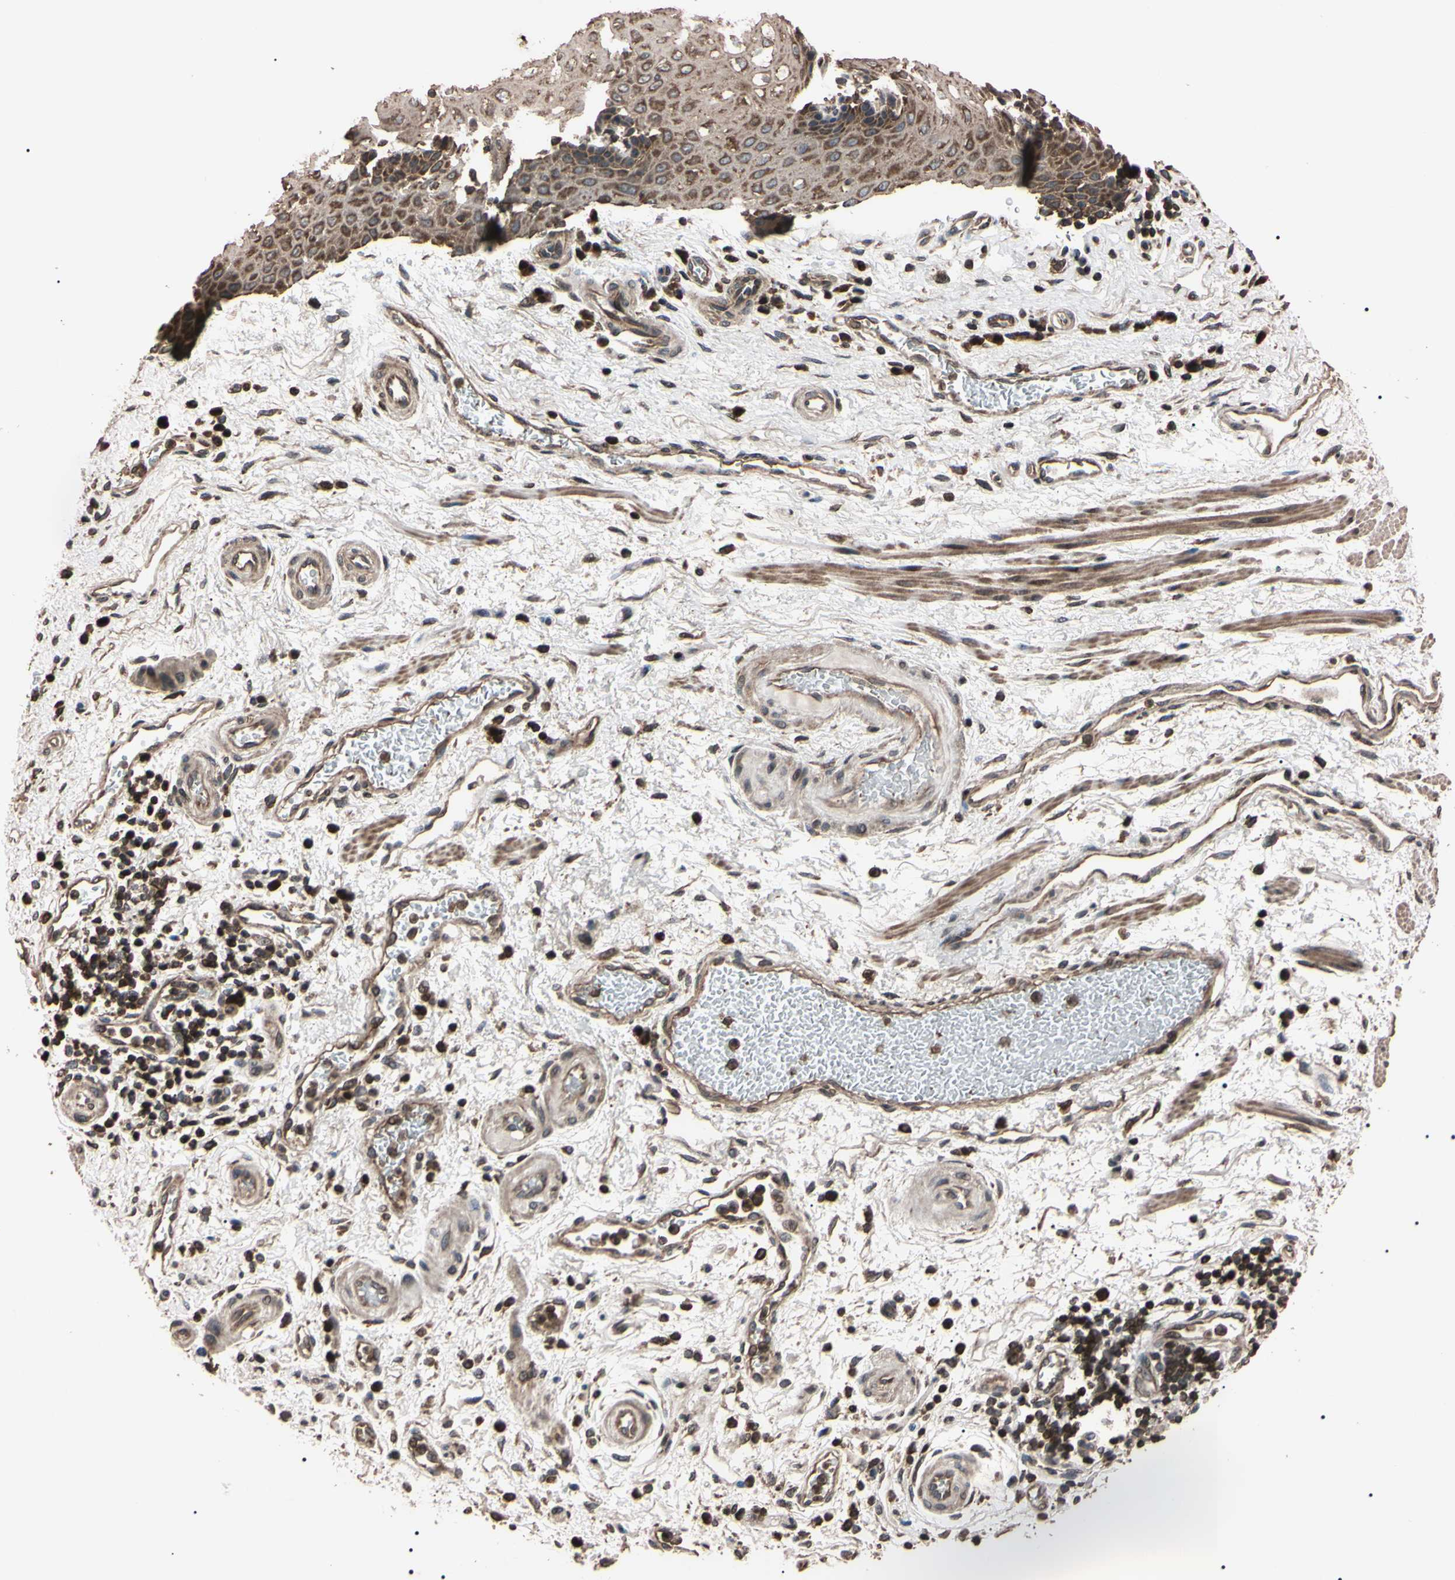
{"staining": {"intensity": "moderate", "quantity": "25%-75%", "location": "cytoplasmic/membranous"}, "tissue": "esophagus", "cell_type": "Squamous epithelial cells", "image_type": "normal", "snomed": [{"axis": "morphology", "description": "Normal tissue, NOS"}, {"axis": "topography", "description": "Esophagus"}], "caption": "Protein analysis of normal esophagus demonstrates moderate cytoplasmic/membranous positivity in approximately 25%-75% of squamous epithelial cells.", "gene": "TNFRSF1A", "patient": {"sex": "male", "age": 54}}